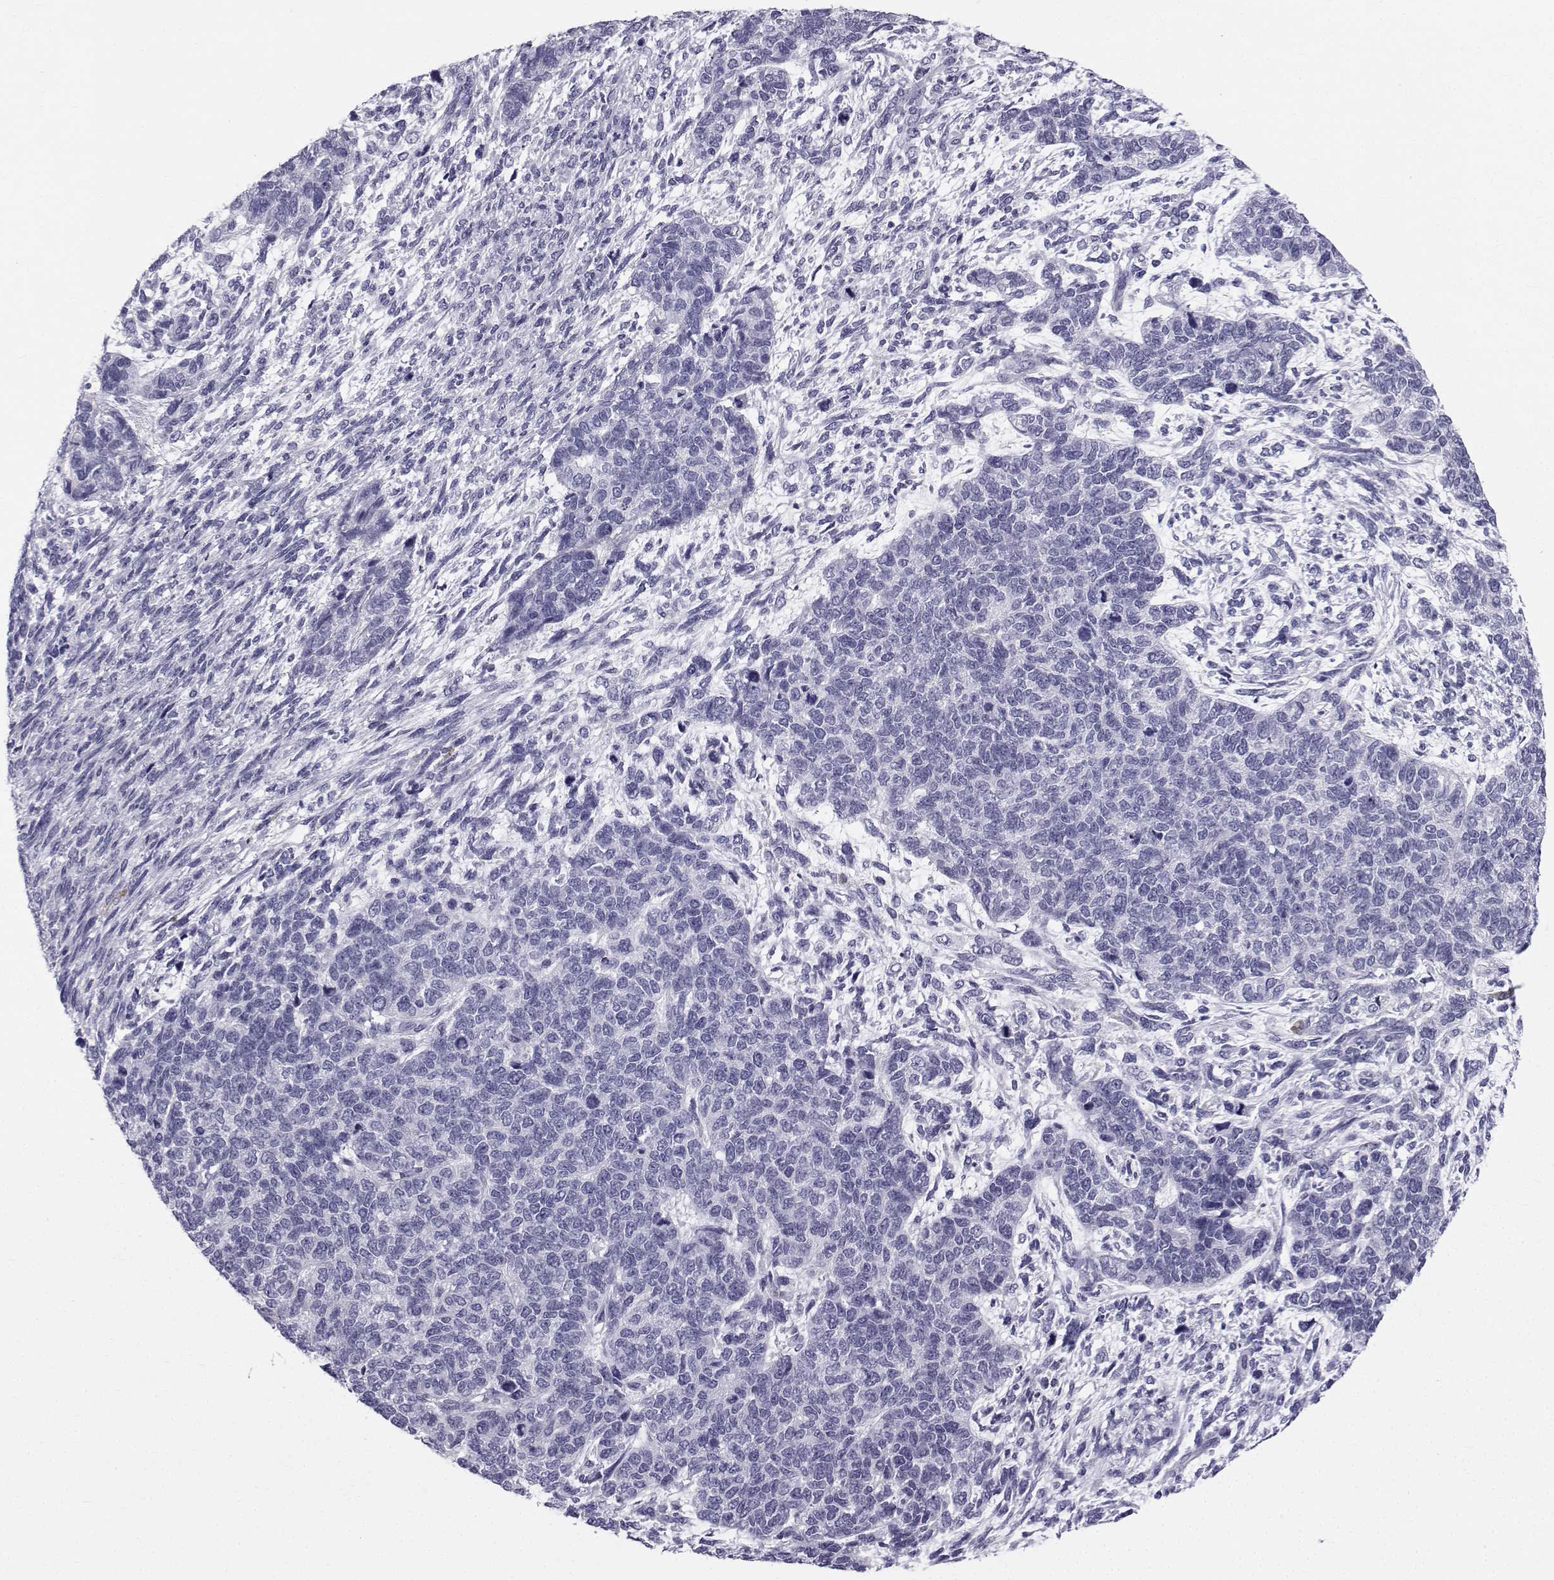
{"staining": {"intensity": "negative", "quantity": "none", "location": "none"}, "tissue": "cervical cancer", "cell_type": "Tumor cells", "image_type": "cancer", "snomed": [{"axis": "morphology", "description": "Squamous cell carcinoma, NOS"}, {"axis": "topography", "description": "Cervix"}], "caption": "Immunohistochemistry (IHC) of human cervical cancer shows no positivity in tumor cells.", "gene": "SPANXD", "patient": {"sex": "female", "age": 63}}